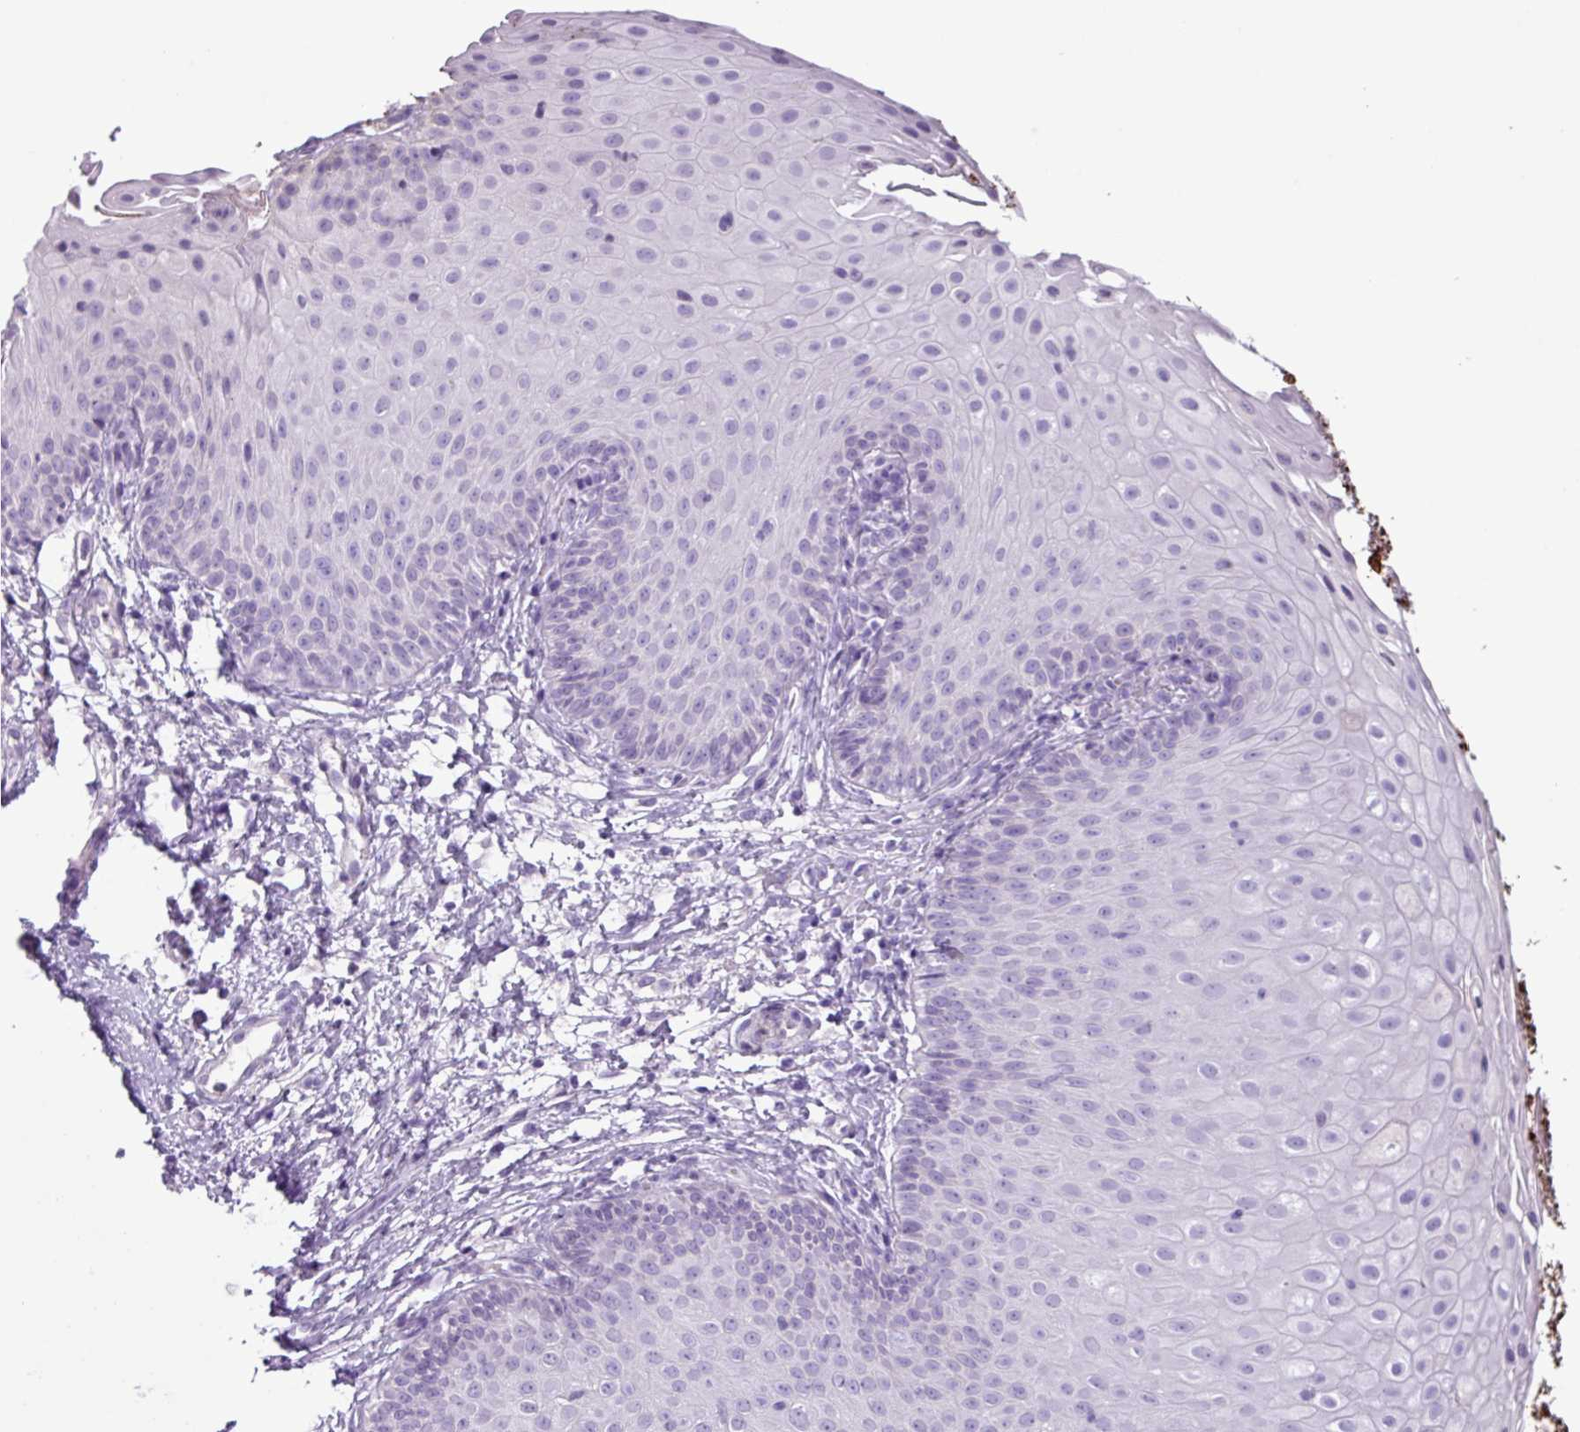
{"staining": {"intensity": "negative", "quantity": "none", "location": "none"}, "tissue": "skin", "cell_type": "Epidermal cells", "image_type": "normal", "snomed": [{"axis": "morphology", "description": "Normal tissue, NOS"}, {"axis": "topography", "description": "Anal"}], "caption": "High power microscopy micrograph of an IHC photomicrograph of normal skin, revealing no significant expression in epidermal cells. (DAB (3,3'-diaminobenzidine) IHC, high magnification).", "gene": "CYSTM1", "patient": {"sex": "male", "age": 80}}